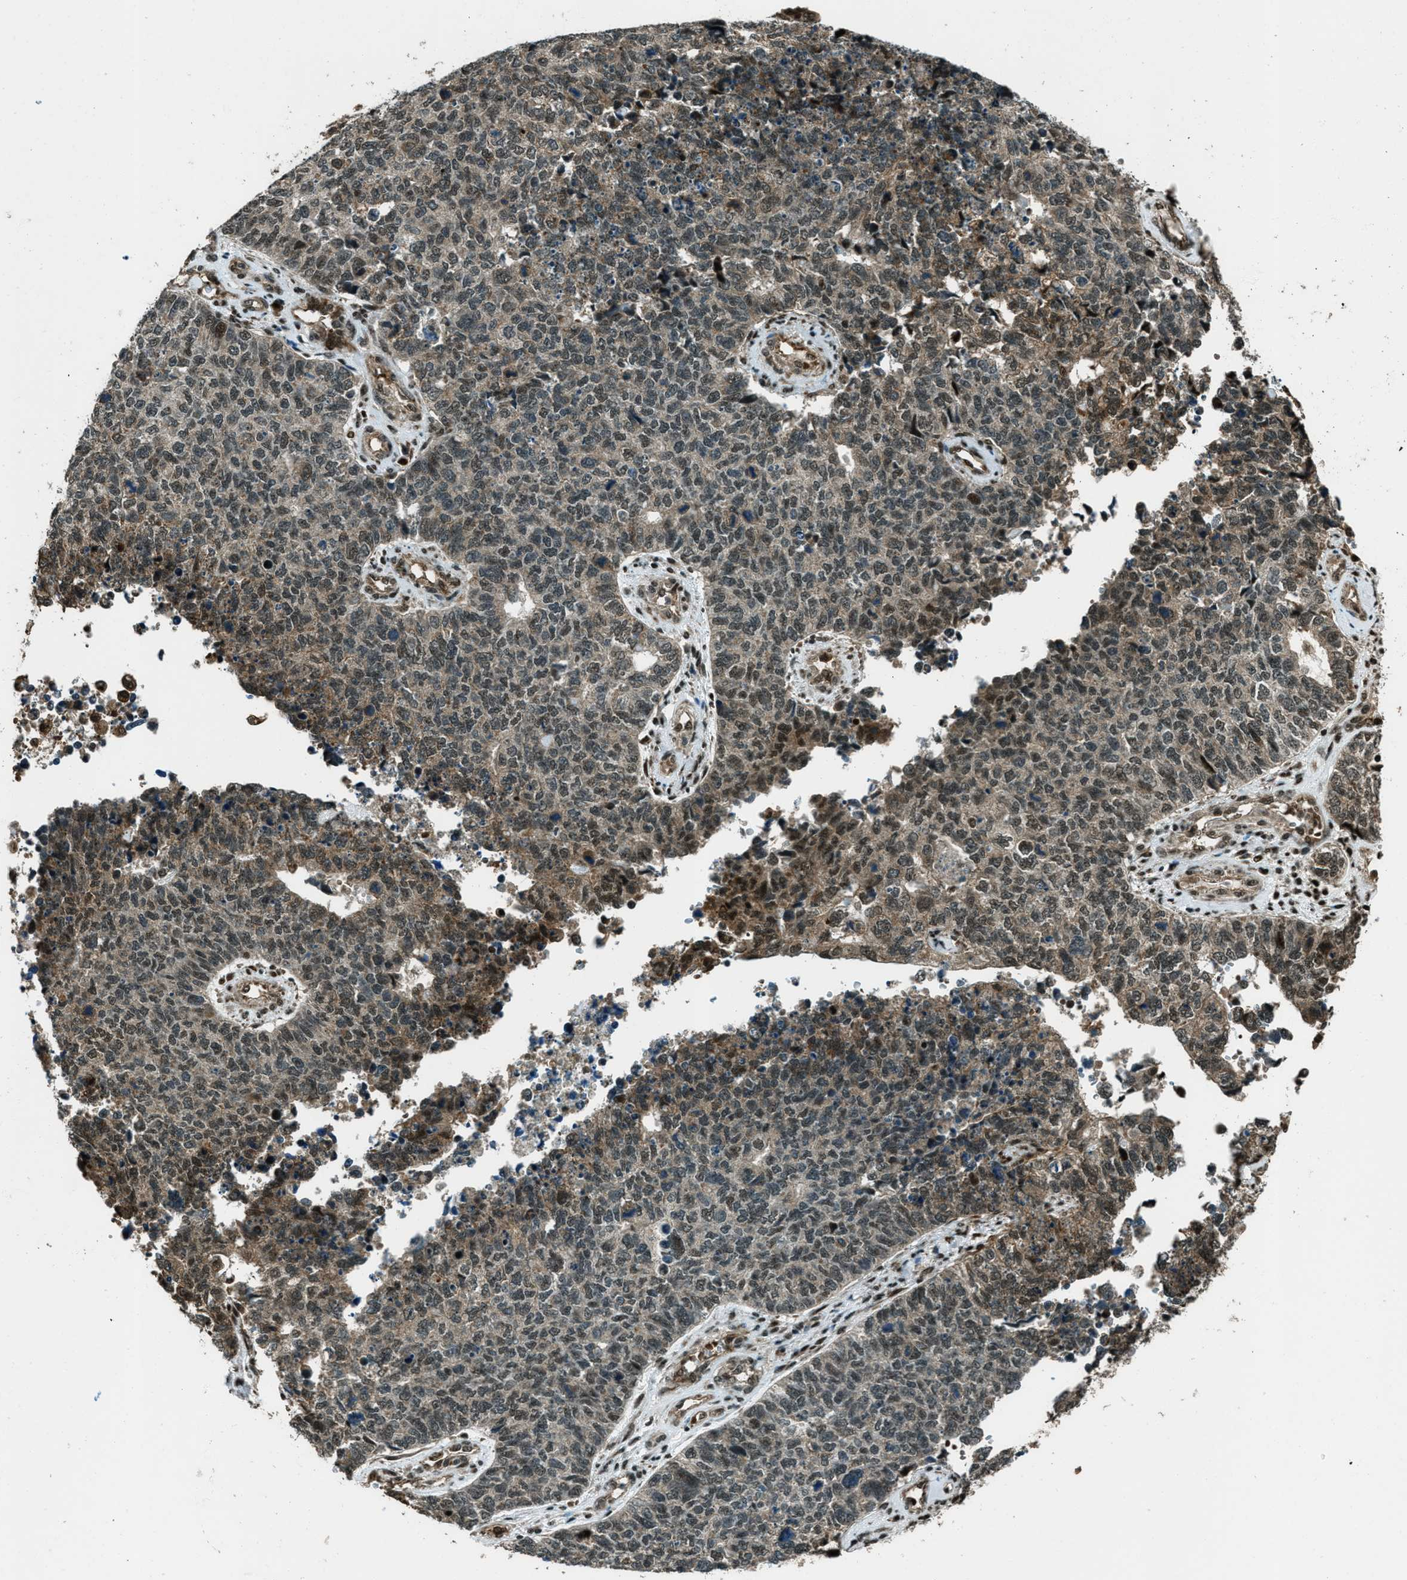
{"staining": {"intensity": "moderate", "quantity": ">75%", "location": "cytoplasmic/membranous,nuclear"}, "tissue": "cervical cancer", "cell_type": "Tumor cells", "image_type": "cancer", "snomed": [{"axis": "morphology", "description": "Squamous cell carcinoma, NOS"}, {"axis": "topography", "description": "Cervix"}], "caption": "Cervical cancer (squamous cell carcinoma) stained for a protein (brown) reveals moderate cytoplasmic/membranous and nuclear positive staining in about >75% of tumor cells.", "gene": "TARDBP", "patient": {"sex": "female", "age": 63}}